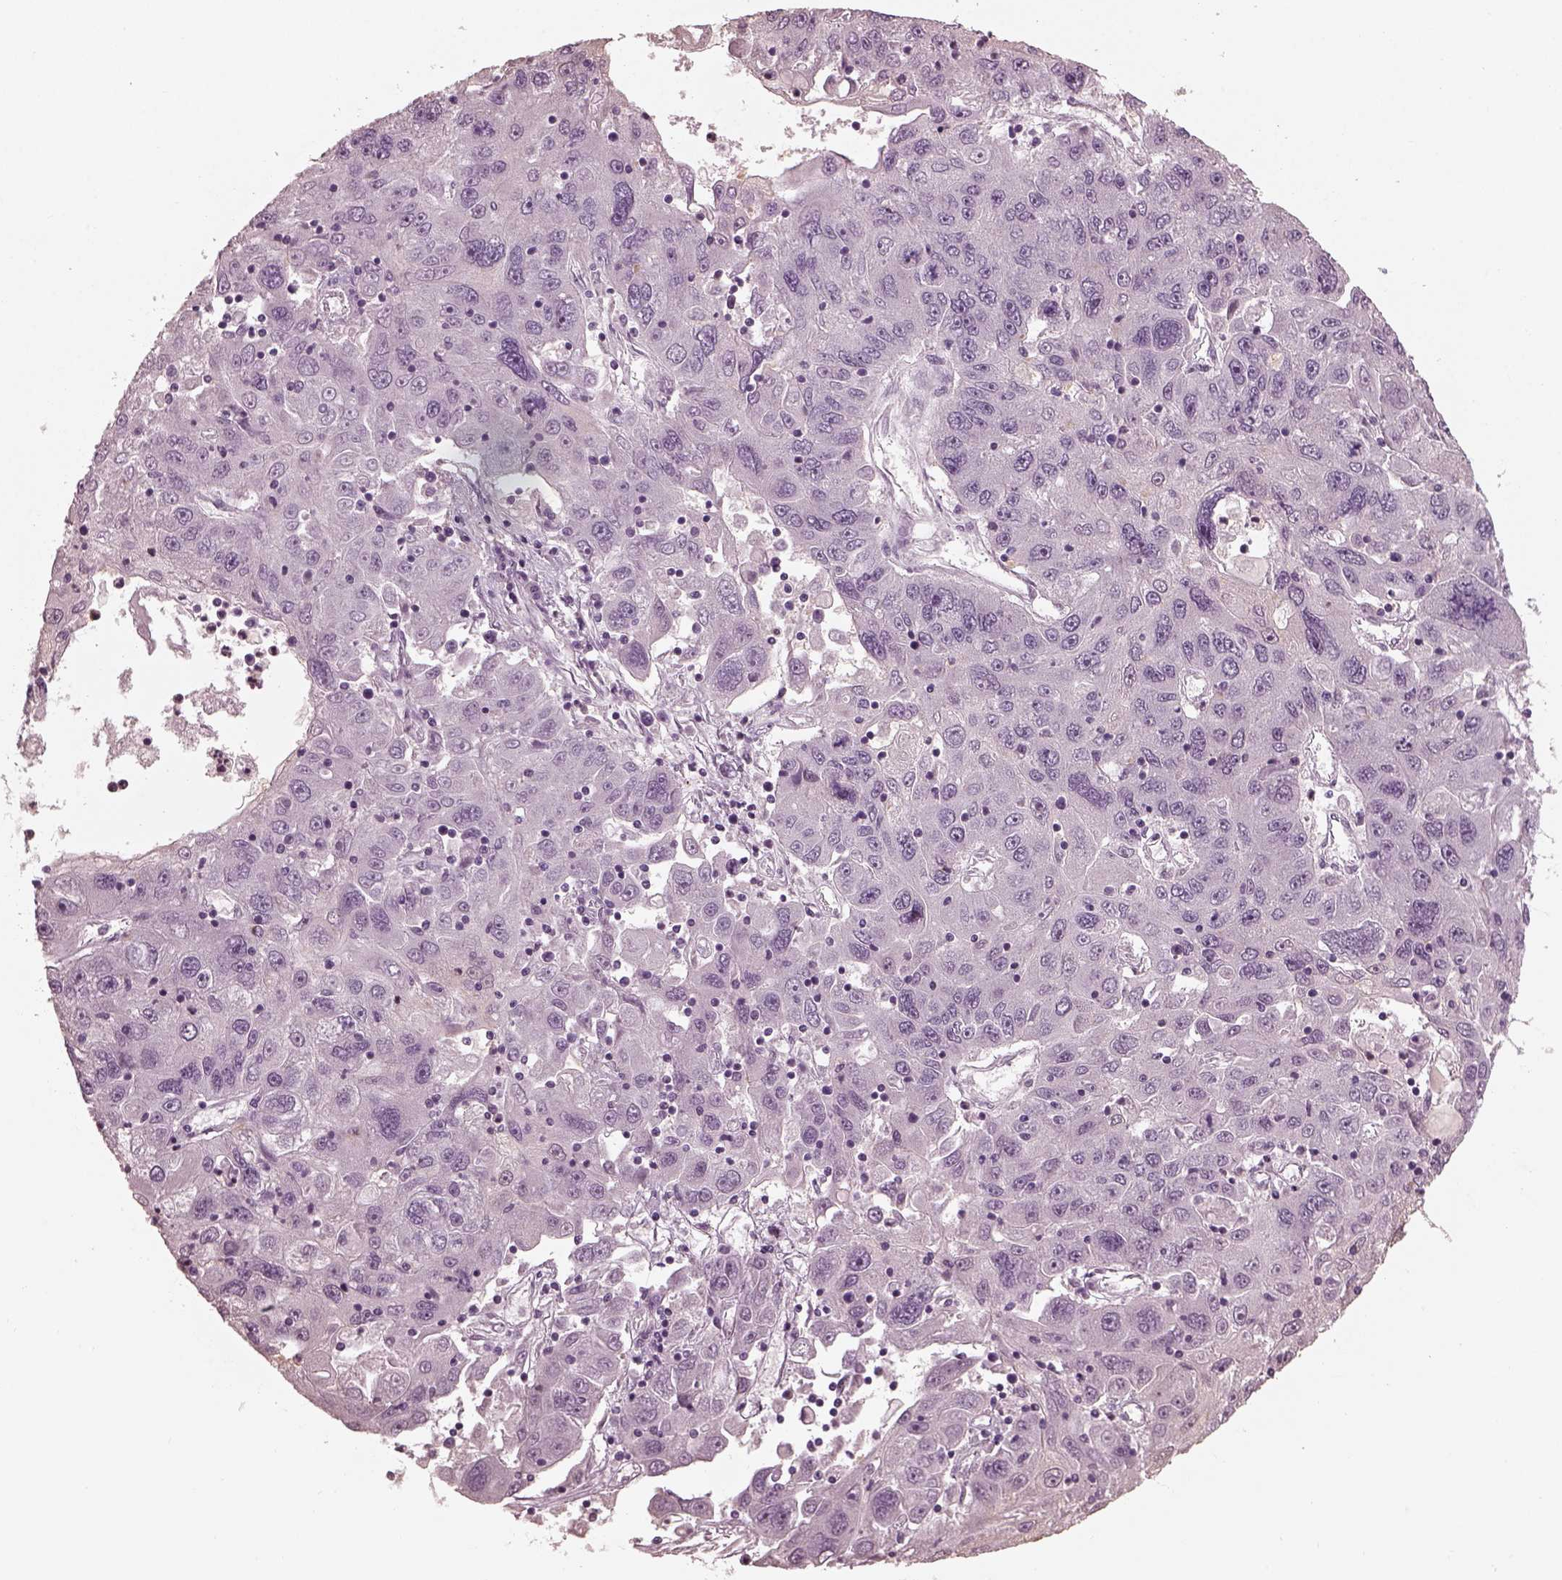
{"staining": {"intensity": "negative", "quantity": "none", "location": "none"}, "tissue": "stomach cancer", "cell_type": "Tumor cells", "image_type": "cancer", "snomed": [{"axis": "morphology", "description": "Adenocarcinoma, NOS"}, {"axis": "topography", "description": "Stomach"}], "caption": "A high-resolution histopathology image shows IHC staining of stomach adenocarcinoma, which displays no significant positivity in tumor cells.", "gene": "TSKS", "patient": {"sex": "male", "age": 56}}